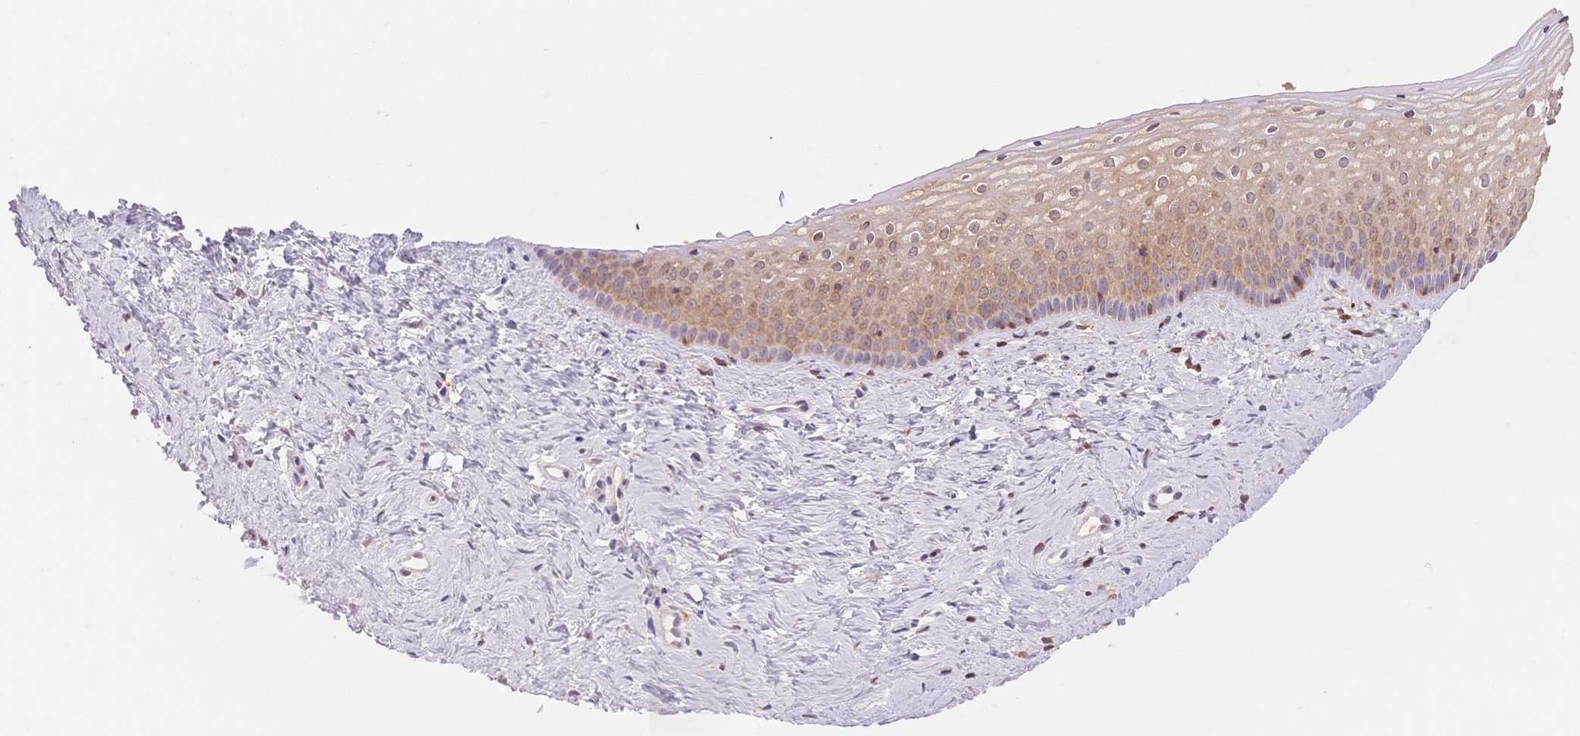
{"staining": {"intensity": "weak", "quantity": "25%-75%", "location": "cytoplasmic/membranous"}, "tissue": "vagina", "cell_type": "Squamous epithelial cells", "image_type": "normal", "snomed": [{"axis": "morphology", "description": "Normal tissue, NOS"}, {"axis": "topography", "description": "Vagina"}], "caption": "Squamous epithelial cells exhibit low levels of weak cytoplasmic/membranous positivity in approximately 25%-75% of cells in unremarkable human vagina.", "gene": "STK39", "patient": {"sex": "female", "age": 45}}